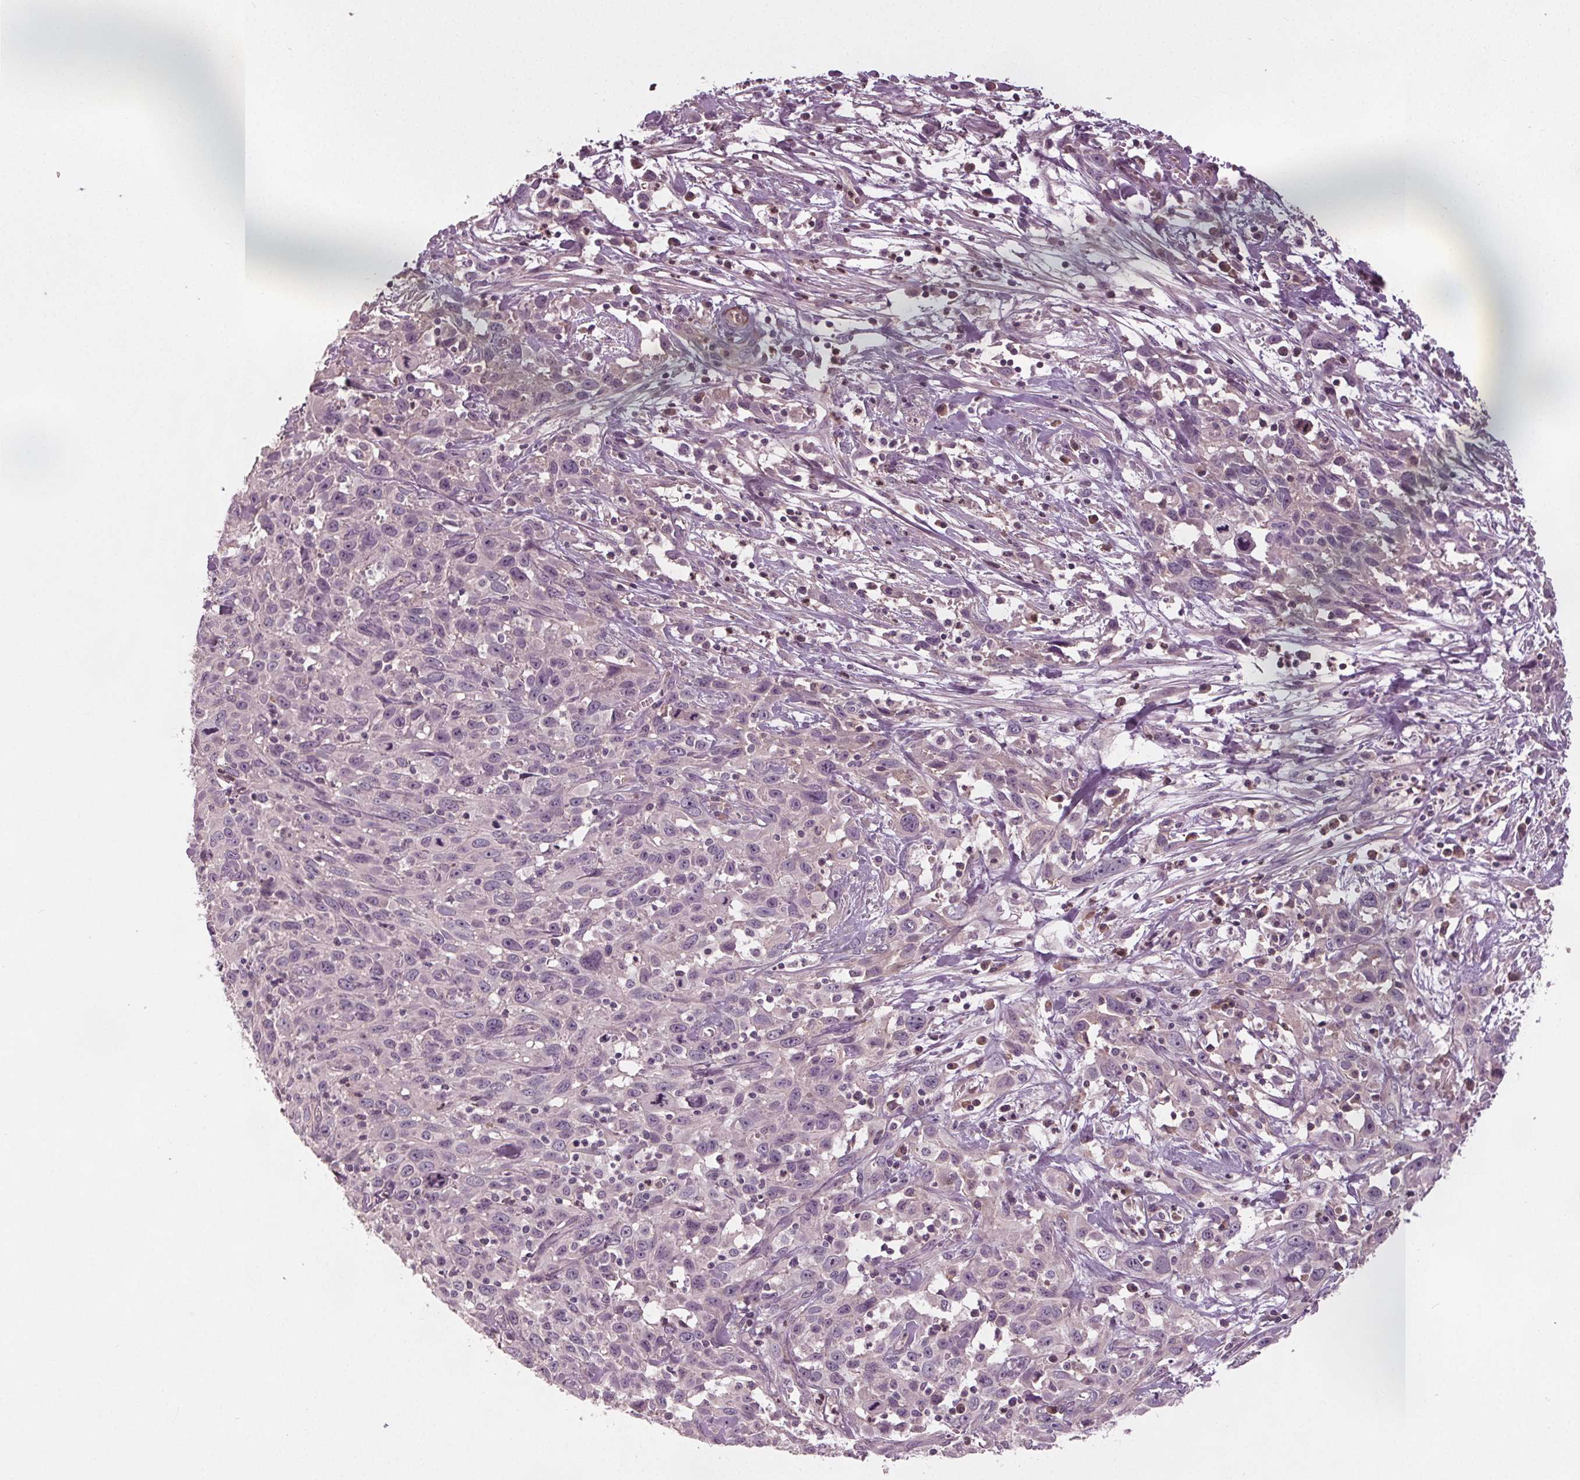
{"staining": {"intensity": "negative", "quantity": "none", "location": "none"}, "tissue": "cervical cancer", "cell_type": "Tumor cells", "image_type": "cancer", "snomed": [{"axis": "morphology", "description": "Squamous cell carcinoma, NOS"}, {"axis": "topography", "description": "Cervix"}], "caption": "Immunohistochemistry (IHC) micrograph of cervical squamous cell carcinoma stained for a protein (brown), which displays no staining in tumor cells. (Stains: DAB (3,3'-diaminobenzidine) IHC with hematoxylin counter stain, Microscopy: brightfield microscopy at high magnification).", "gene": "PDGFD", "patient": {"sex": "female", "age": 38}}